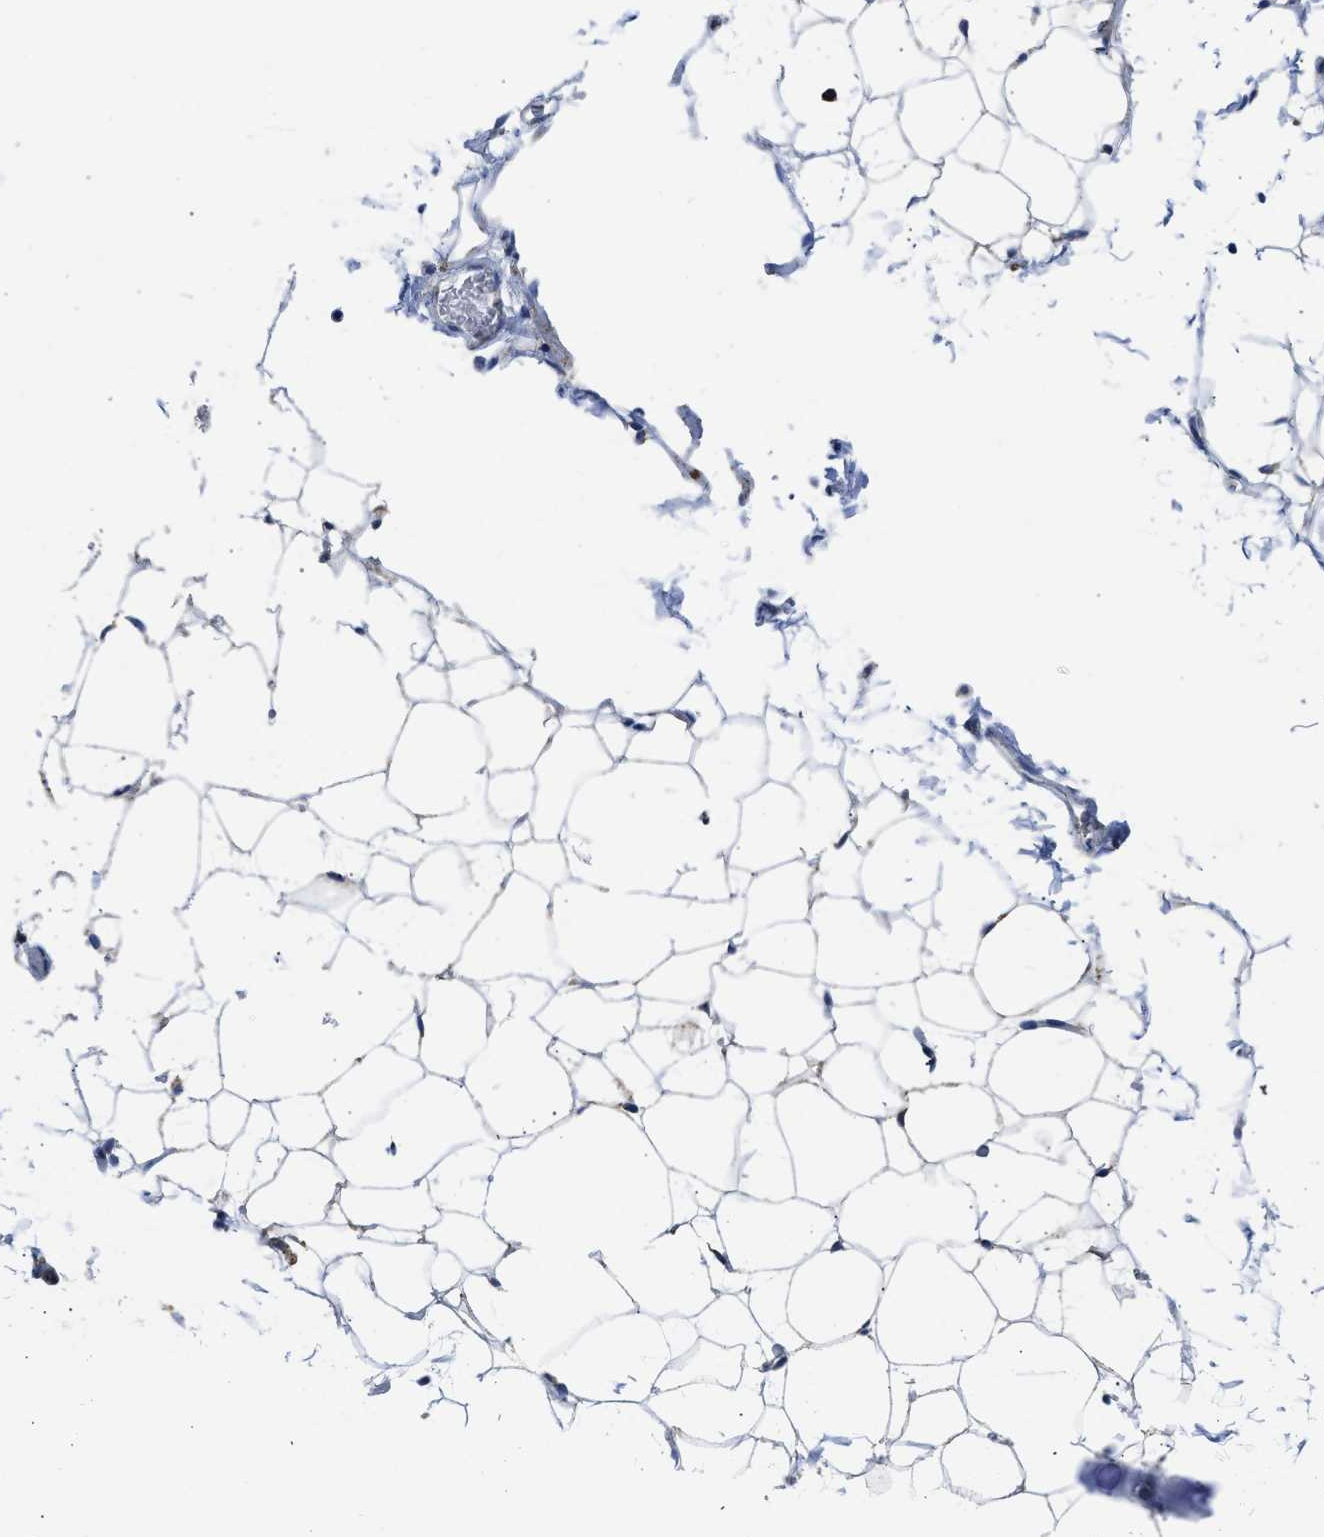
{"staining": {"intensity": "moderate", "quantity": "<25%", "location": "cytoplasmic/membranous"}, "tissue": "adipose tissue", "cell_type": "Adipocytes", "image_type": "normal", "snomed": [{"axis": "morphology", "description": "Normal tissue, NOS"}, {"axis": "topography", "description": "Breast"}, {"axis": "topography", "description": "Soft tissue"}], "caption": "IHC of benign adipose tissue exhibits low levels of moderate cytoplasmic/membranous staining in about <25% of adipocytes. The protein of interest is shown in brown color, while the nuclei are stained blue.", "gene": "CYCS", "patient": {"sex": "female", "age": 75}}